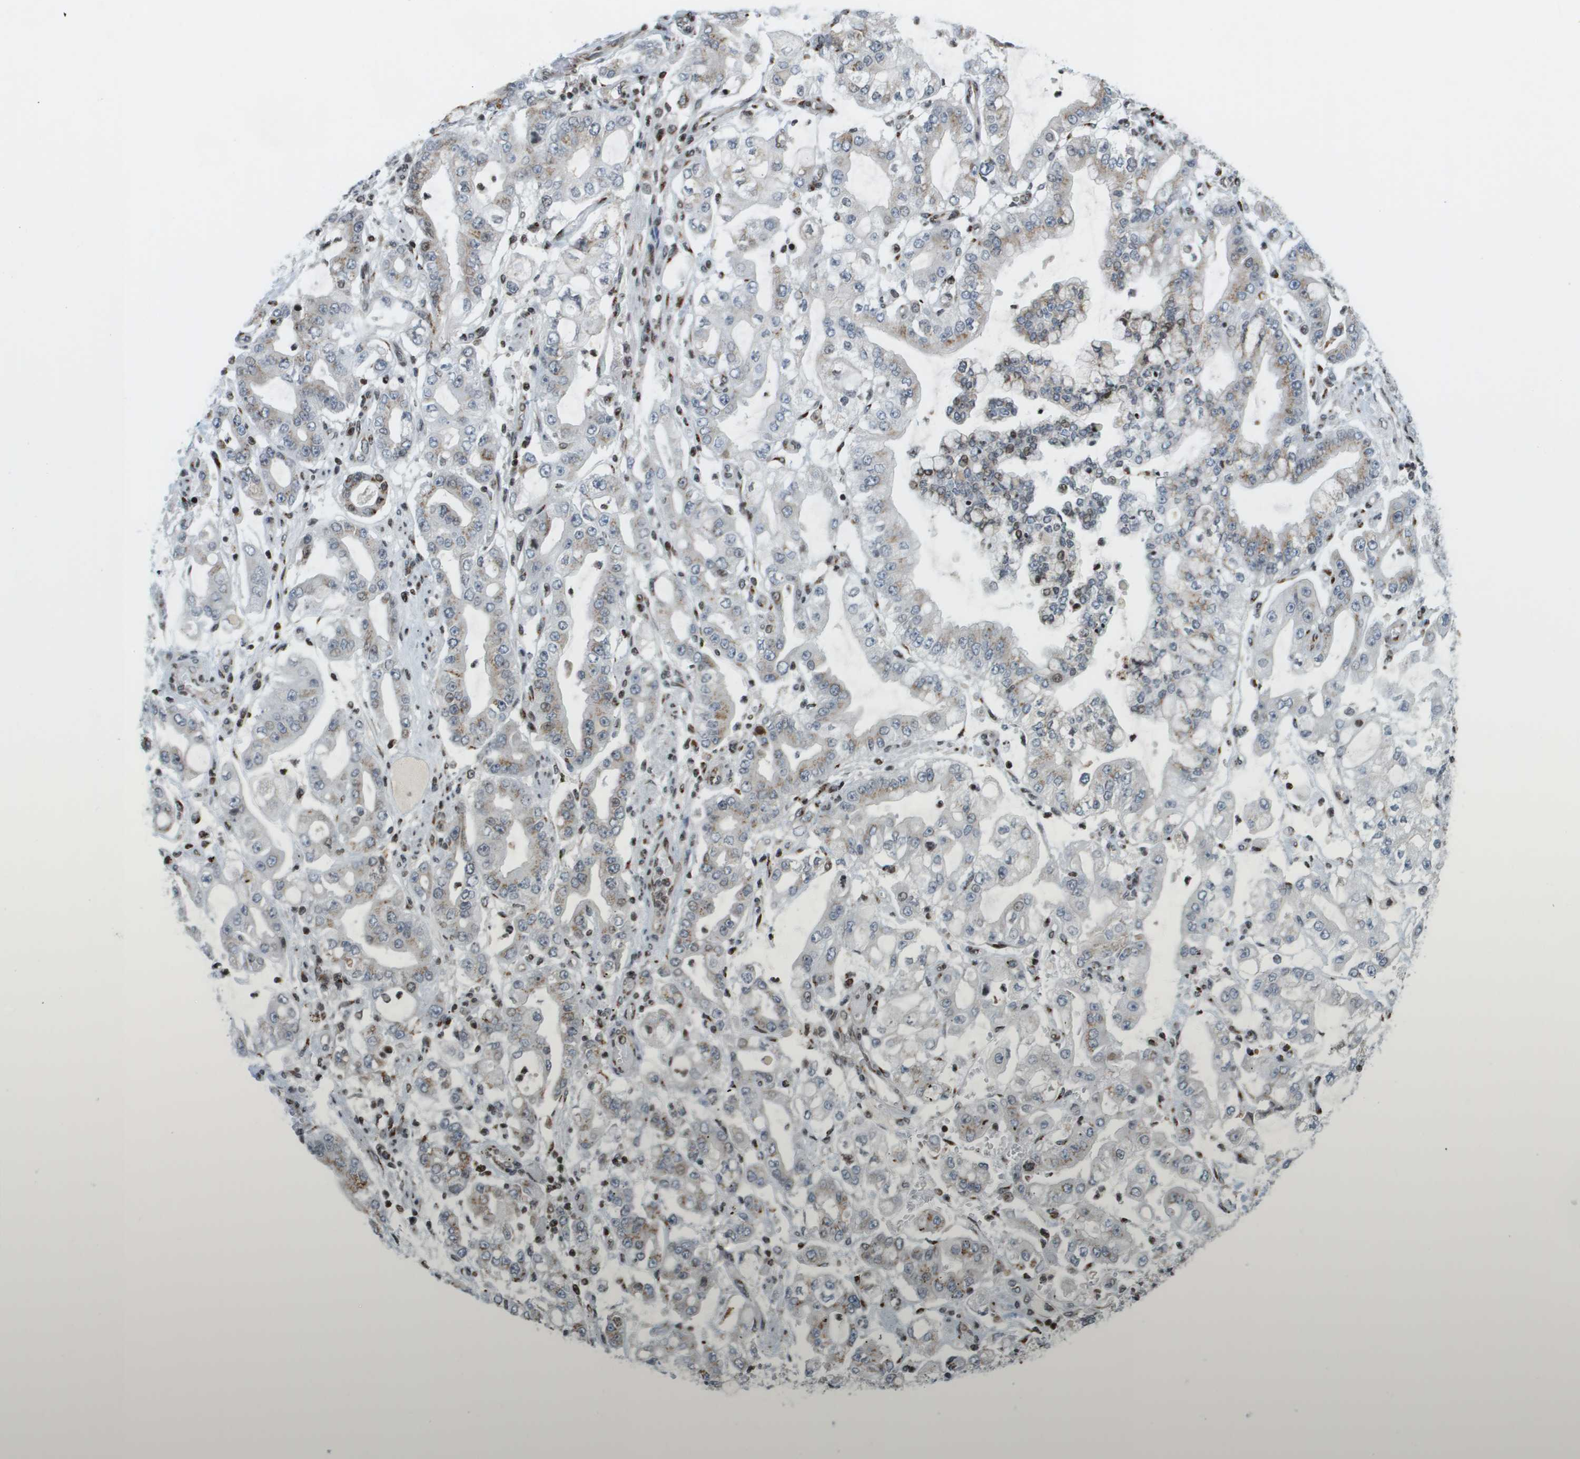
{"staining": {"intensity": "weak", "quantity": "25%-75%", "location": "cytoplasmic/membranous"}, "tissue": "stomach cancer", "cell_type": "Tumor cells", "image_type": "cancer", "snomed": [{"axis": "morphology", "description": "Adenocarcinoma, NOS"}, {"axis": "topography", "description": "Stomach"}], "caption": "Stomach adenocarcinoma was stained to show a protein in brown. There is low levels of weak cytoplasmic/membranous expression in about 25%-75% of tumor cells. Immunohistochemistry (ihc) stains the protein of interest in brown and the nuclei are stained blue.", "gene": "EVC", "patient": {"sex": "male", "age": 76}}